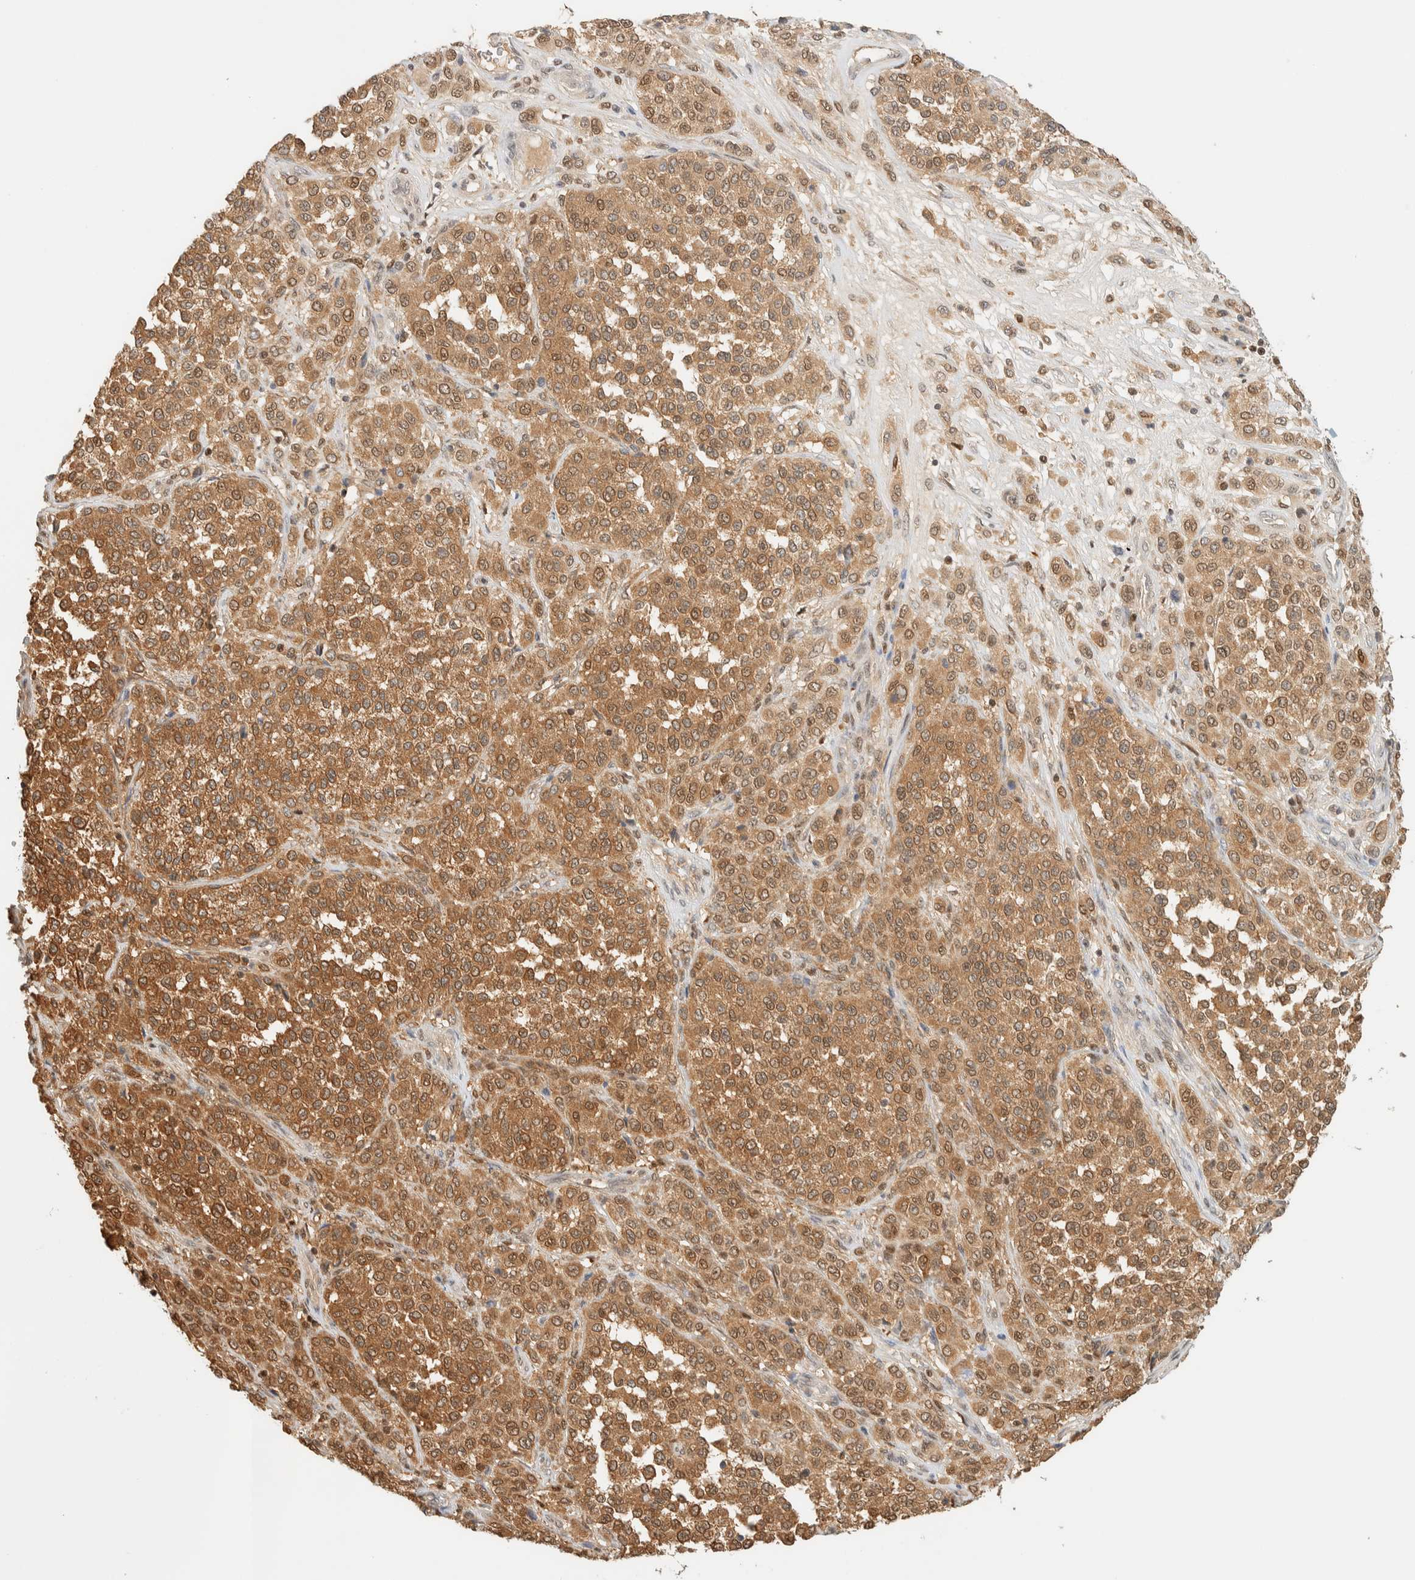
{"staining": {"intensity": "moderate", "quantity": ">75%", "location": "cytoplasmic/membranous,nuclear"}, "tissue": "melanoma", "cell_type": "Tumor cells", "image_type": "cancer", "snomed": [{"axis": "morphology", "description": "Malignant melanoma, Metastatic site"}, {"axis": "topography", "description": "Pancreas"}], "caption": "The immunohistochemical stain labels moderate cytoplasmic/membranous and nuclear staining in tumor cells of malignant melanoma (metastatic site) tissue.", "gene": "ZBTB37", "patient": {"sex": "female", "age": 30}}